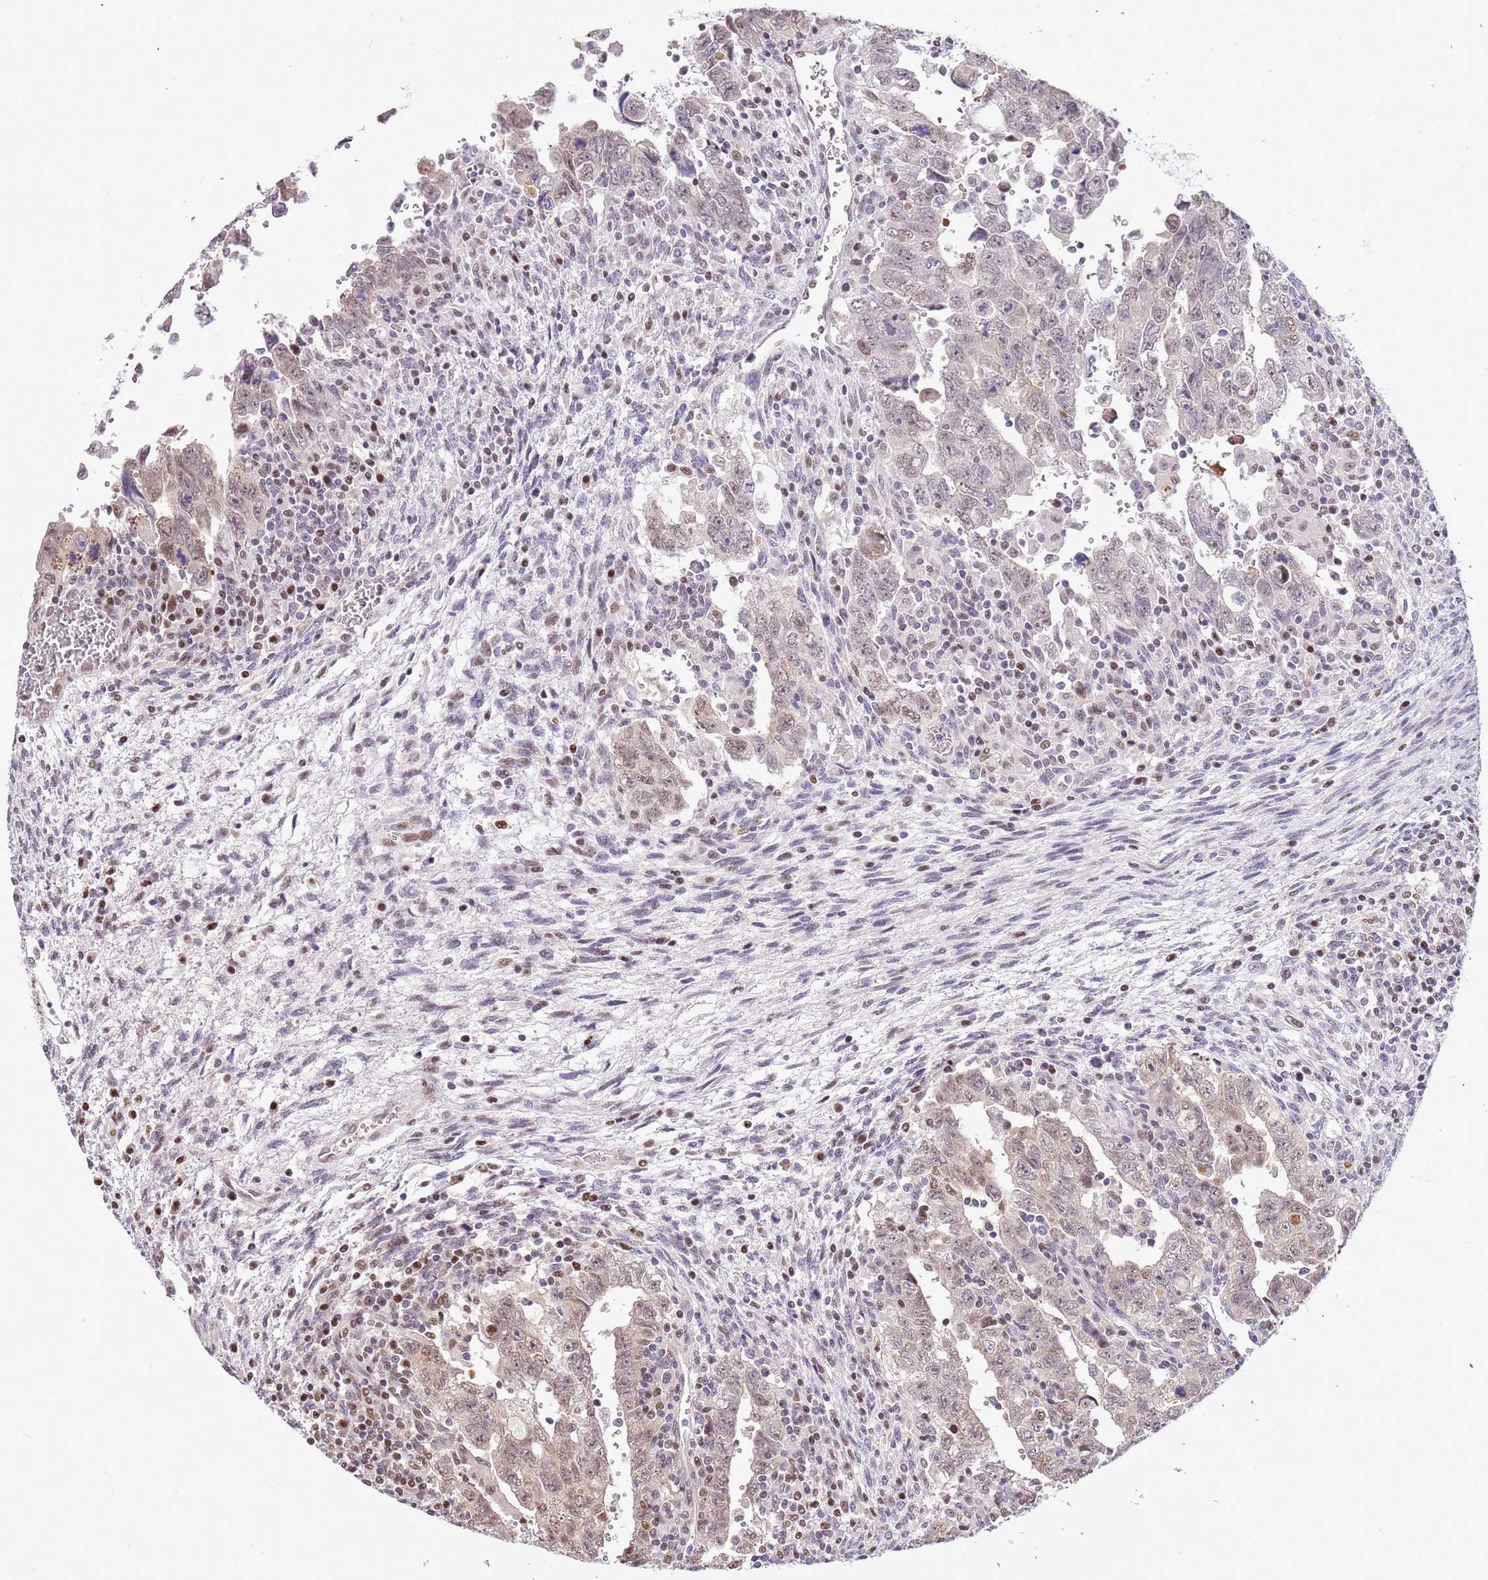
{"staining": {"intensity": "weak", "quantity": "25%-75%", "location": "nuclear"}, "tissue": "testis cancer", "cell_type": "Tumor cells", "image_type": "cancer", "snomed": [{"axis": "morphology", "description": "Carcinoma, Embryonal, NOS"}, {"axis": "topography", "description": "Testis"}], "caption": "Immunohistochemical staining of testis embryonal carcinoma exhibits low levels of weak nuclear protein positivity in about 25%-75% of tumor cells.", "gene": "RFK", "patient": {"sex": "male", "age": 28}}